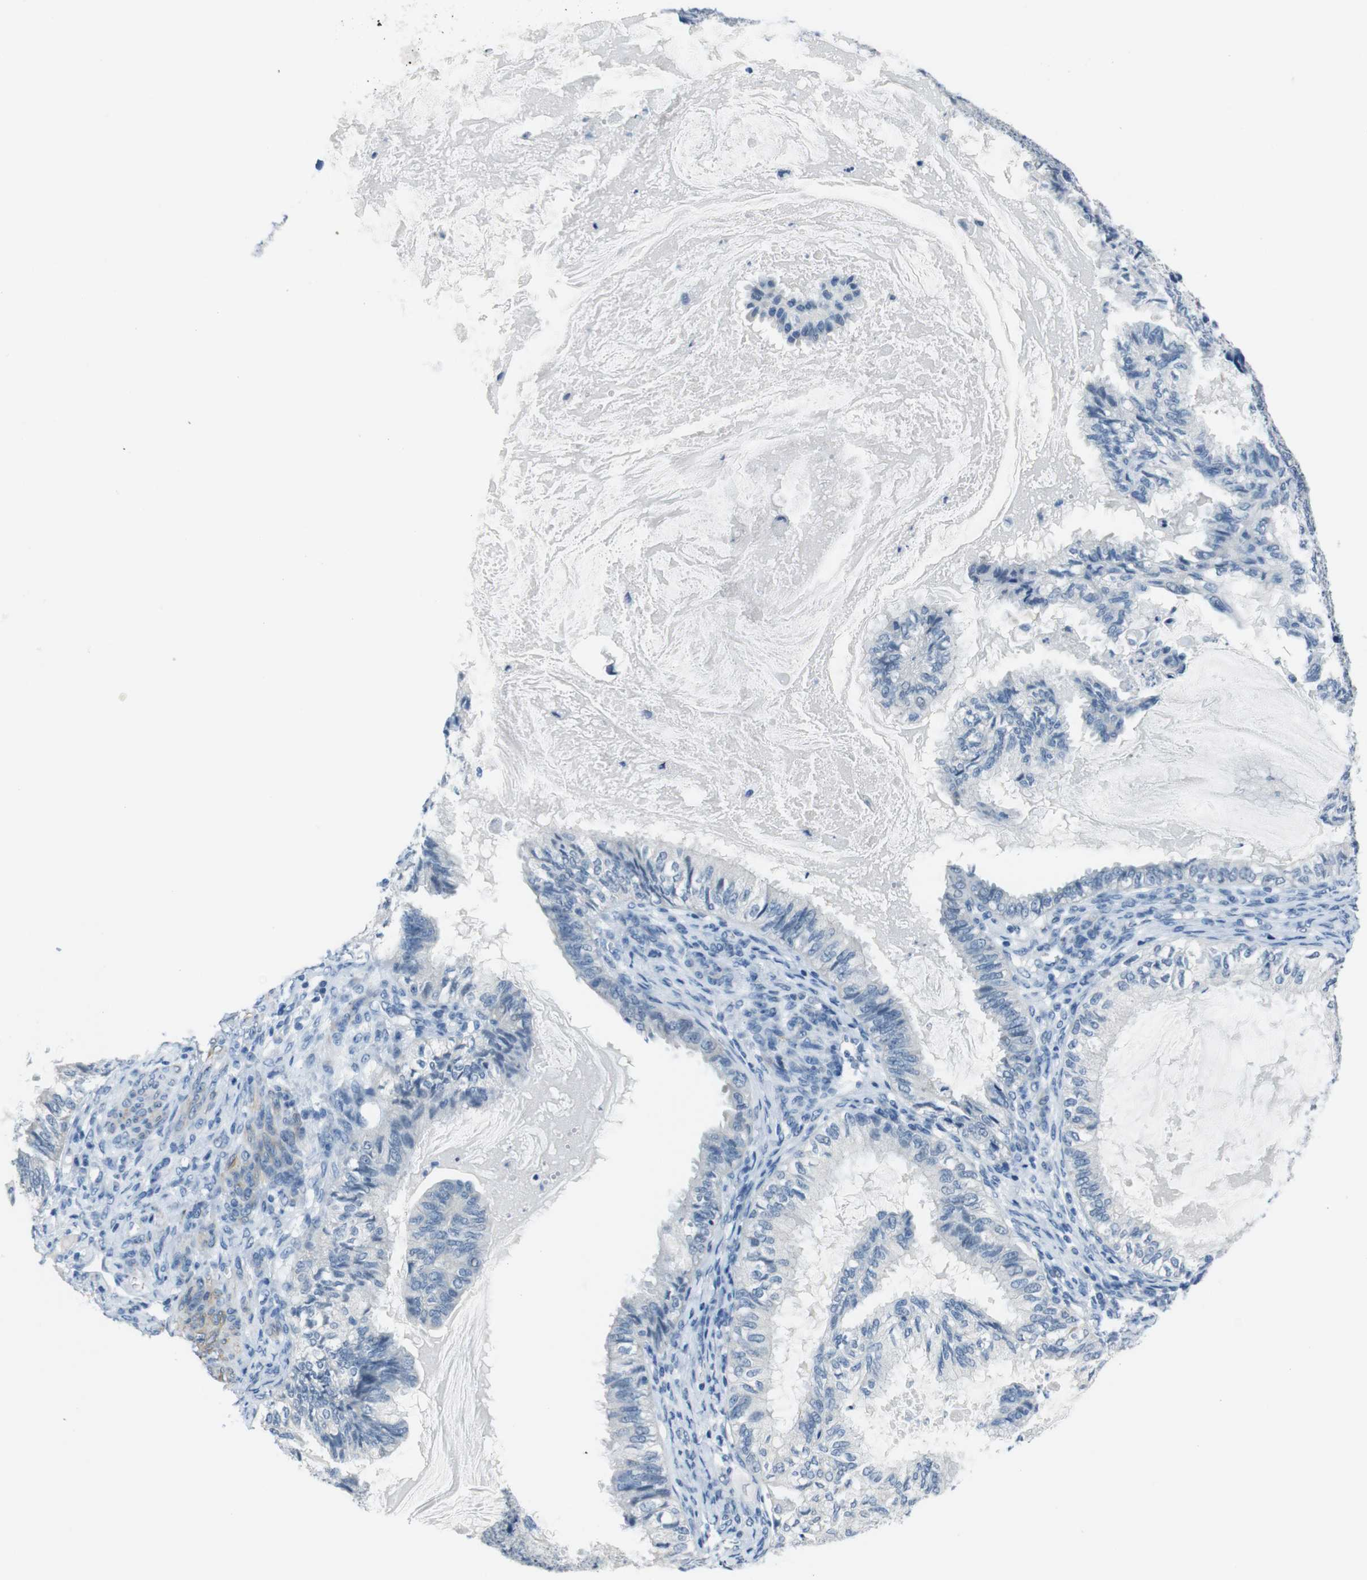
{"staining": {"intensity": "negative", "quantity": "none", "location": "none"}, "tissue": "cervical cancer", "cell_type": "Tumor cells", "image_type": "cancer", "snomed": [{"axis": "morphology", "description": "Normal tissue, NOS"}, {"axis": "morphology", "description": "Adenocarcinoma, NOS"}, {"axis": "topography", "description": "Cervix"}, {"axis": "topography", "description": "Endometrium"}], "caption": "A histopathology image of cervical cancer (adenocarcinoma) stained for a protein shows no brown staining in tumor cells.", "gene": "HRH2", "patient": {"sex": "female", "age": 86}}